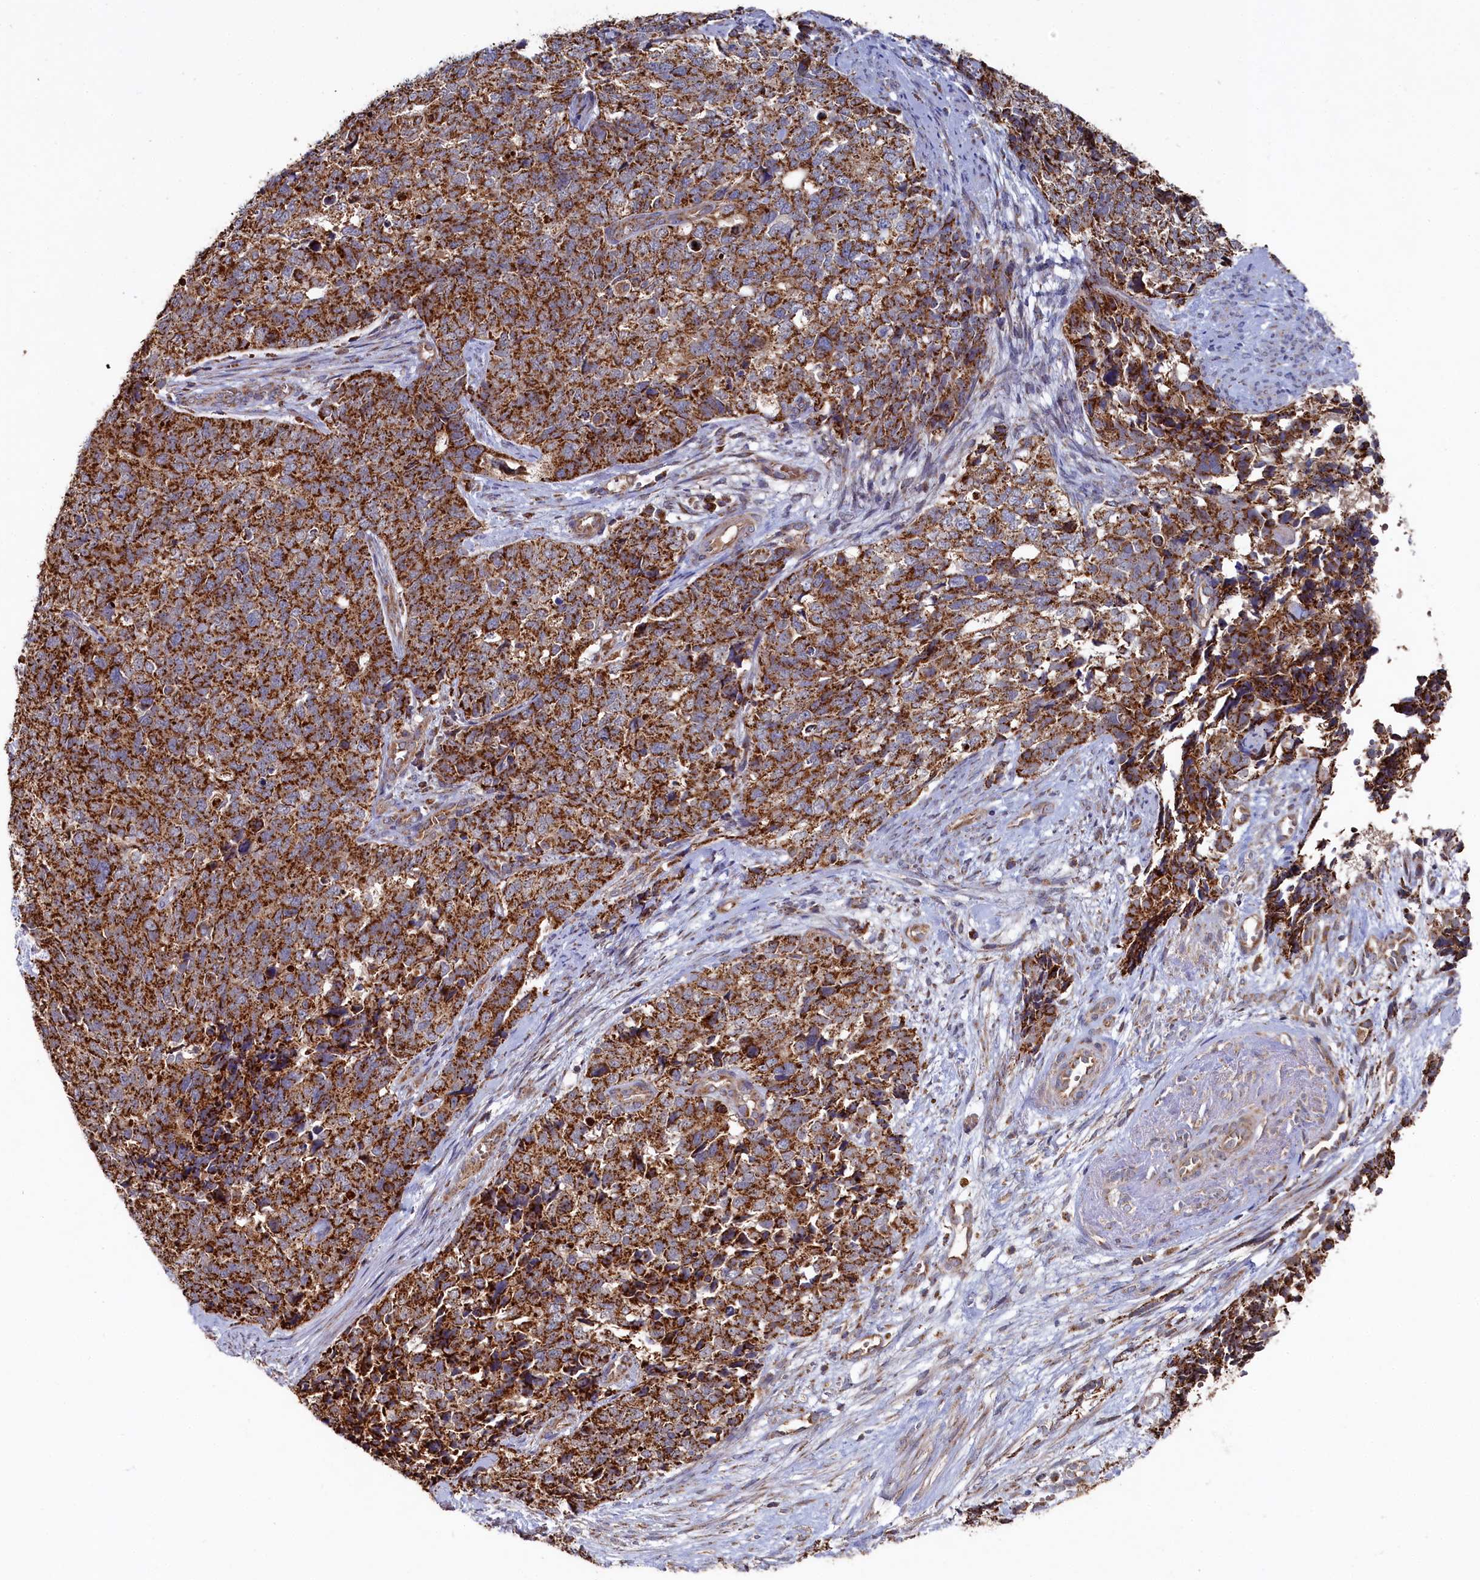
{"staining": {"intensity": "strong", "quantity": ">75%", "location": "cytoplasmic/membranous"}, "tissue": "cervical cancer", "cell_type": "Tumor cells", "image_type": "cancer", "snomed": [{"axis": "morphology", "description": "Squamous cell carcinoma, NOS"}, {"axis": "topography", "description": "Cervix"}], "caption": "Immunohistochemical staining of human cervical cancer demonstrates high levels of strong cytoplasmic/membranous protein positivity in approximately >75% of tumor cells.", "gene": "HAUS2", "patient": {"sex": "female", "age": 63}}